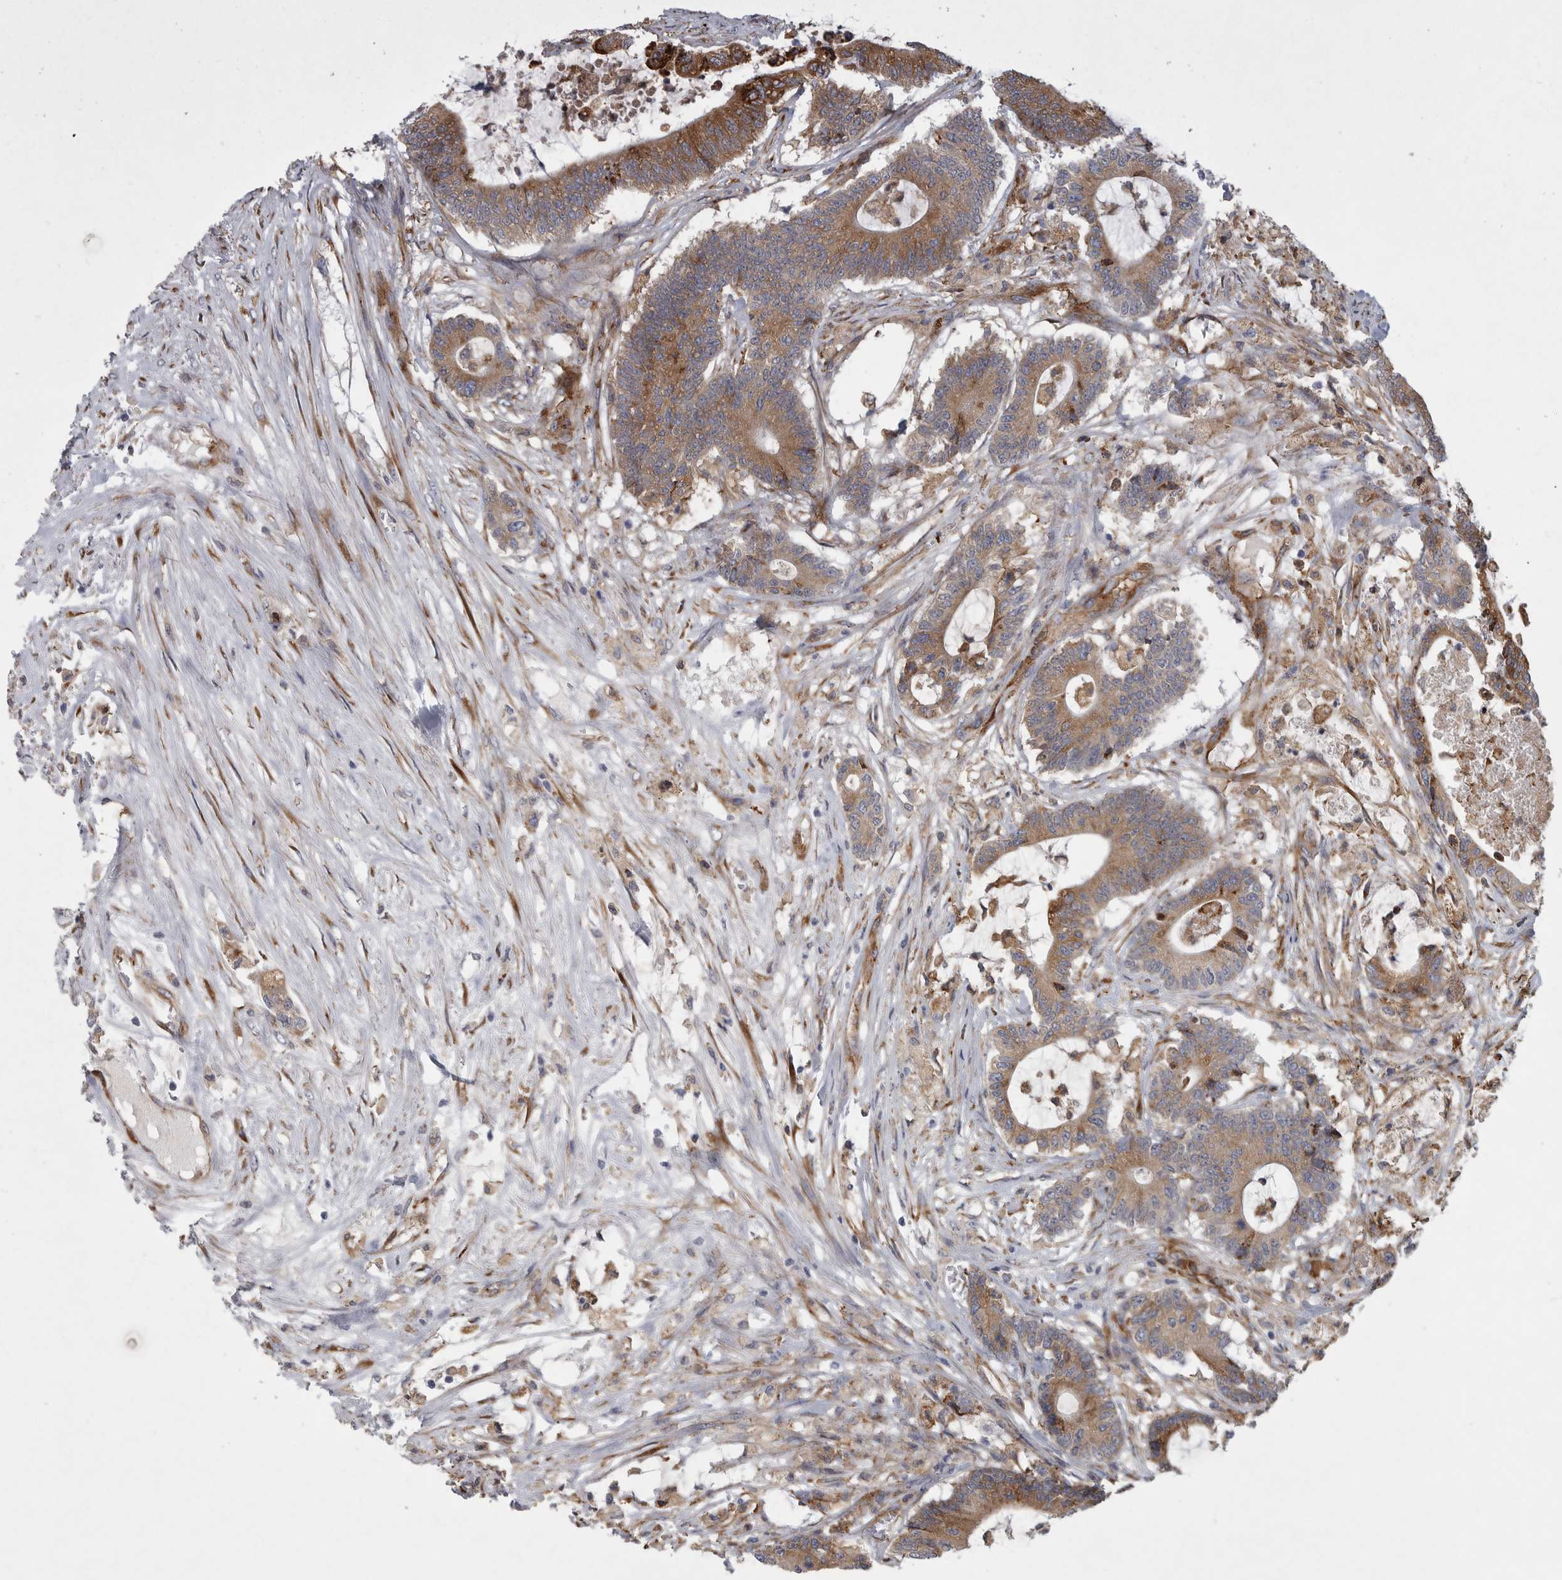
{"staining": {"intensity": "moderate", "quantity": ">75%", "location": "cytoplasmic/membranous"}, "tissue": "colorectal cancer", "cell_type": "Tumor cells", "image_type": "cancer", "snomed": [{"axis": "morphology", "description": "Adenocarcinoma, NOS"}, {"axis": "topography", "description": "Colon"}], "caption": "A brown stain highlights moderate cytoplasmic/membranous staining of a protein in adenocarcinoma (colorectal) tumor cells. (brown staining indicates protein expression, while blue staining denotes nuclei).", "gene": "MINPP1", "patient": {"sex": "female", "age": 84}}